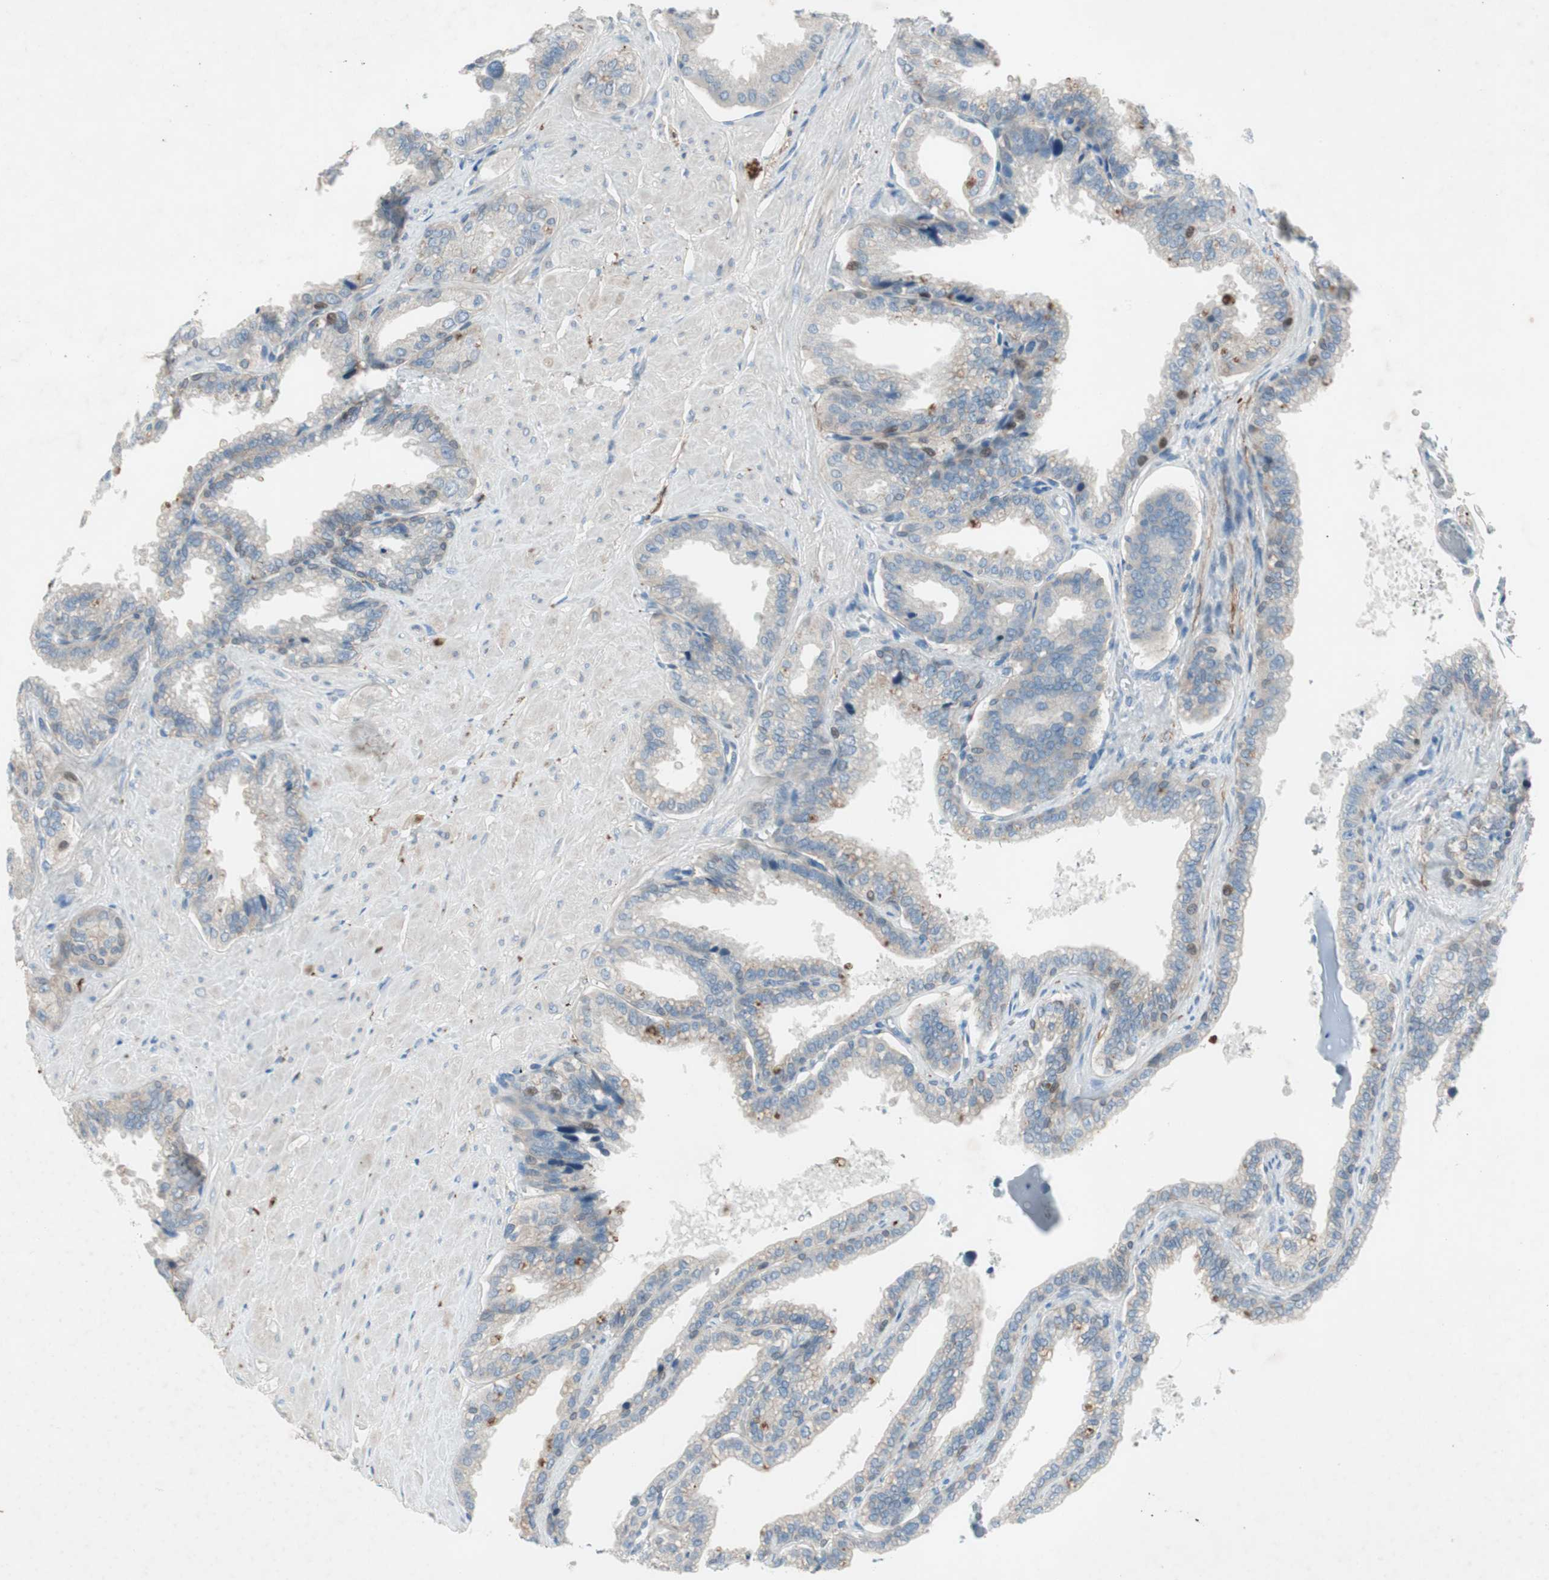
{"staining": {"intensity": "moderate", "quantity": "<25%", "location": "cytoplasmic/membranous"}, "tissue": "seminal vesicle", "cell_type": "Glandular cells", "image_type": "normal", "snomed": [{"axis": "morphology", "description": "Normal tissue, NOS"}, {"axis": "topography", "description": "Seminal veicle"}], "caption": "A brown stain highlights moderate cytoplasmic/membranous staining of a protein in glandular cells of normal human seminal vesicle. (brown staining indicates protein expression, while blue staining denotes nuclei).", "gene": "PRRG4", "patient": {"sex": "male", "age": 46}}